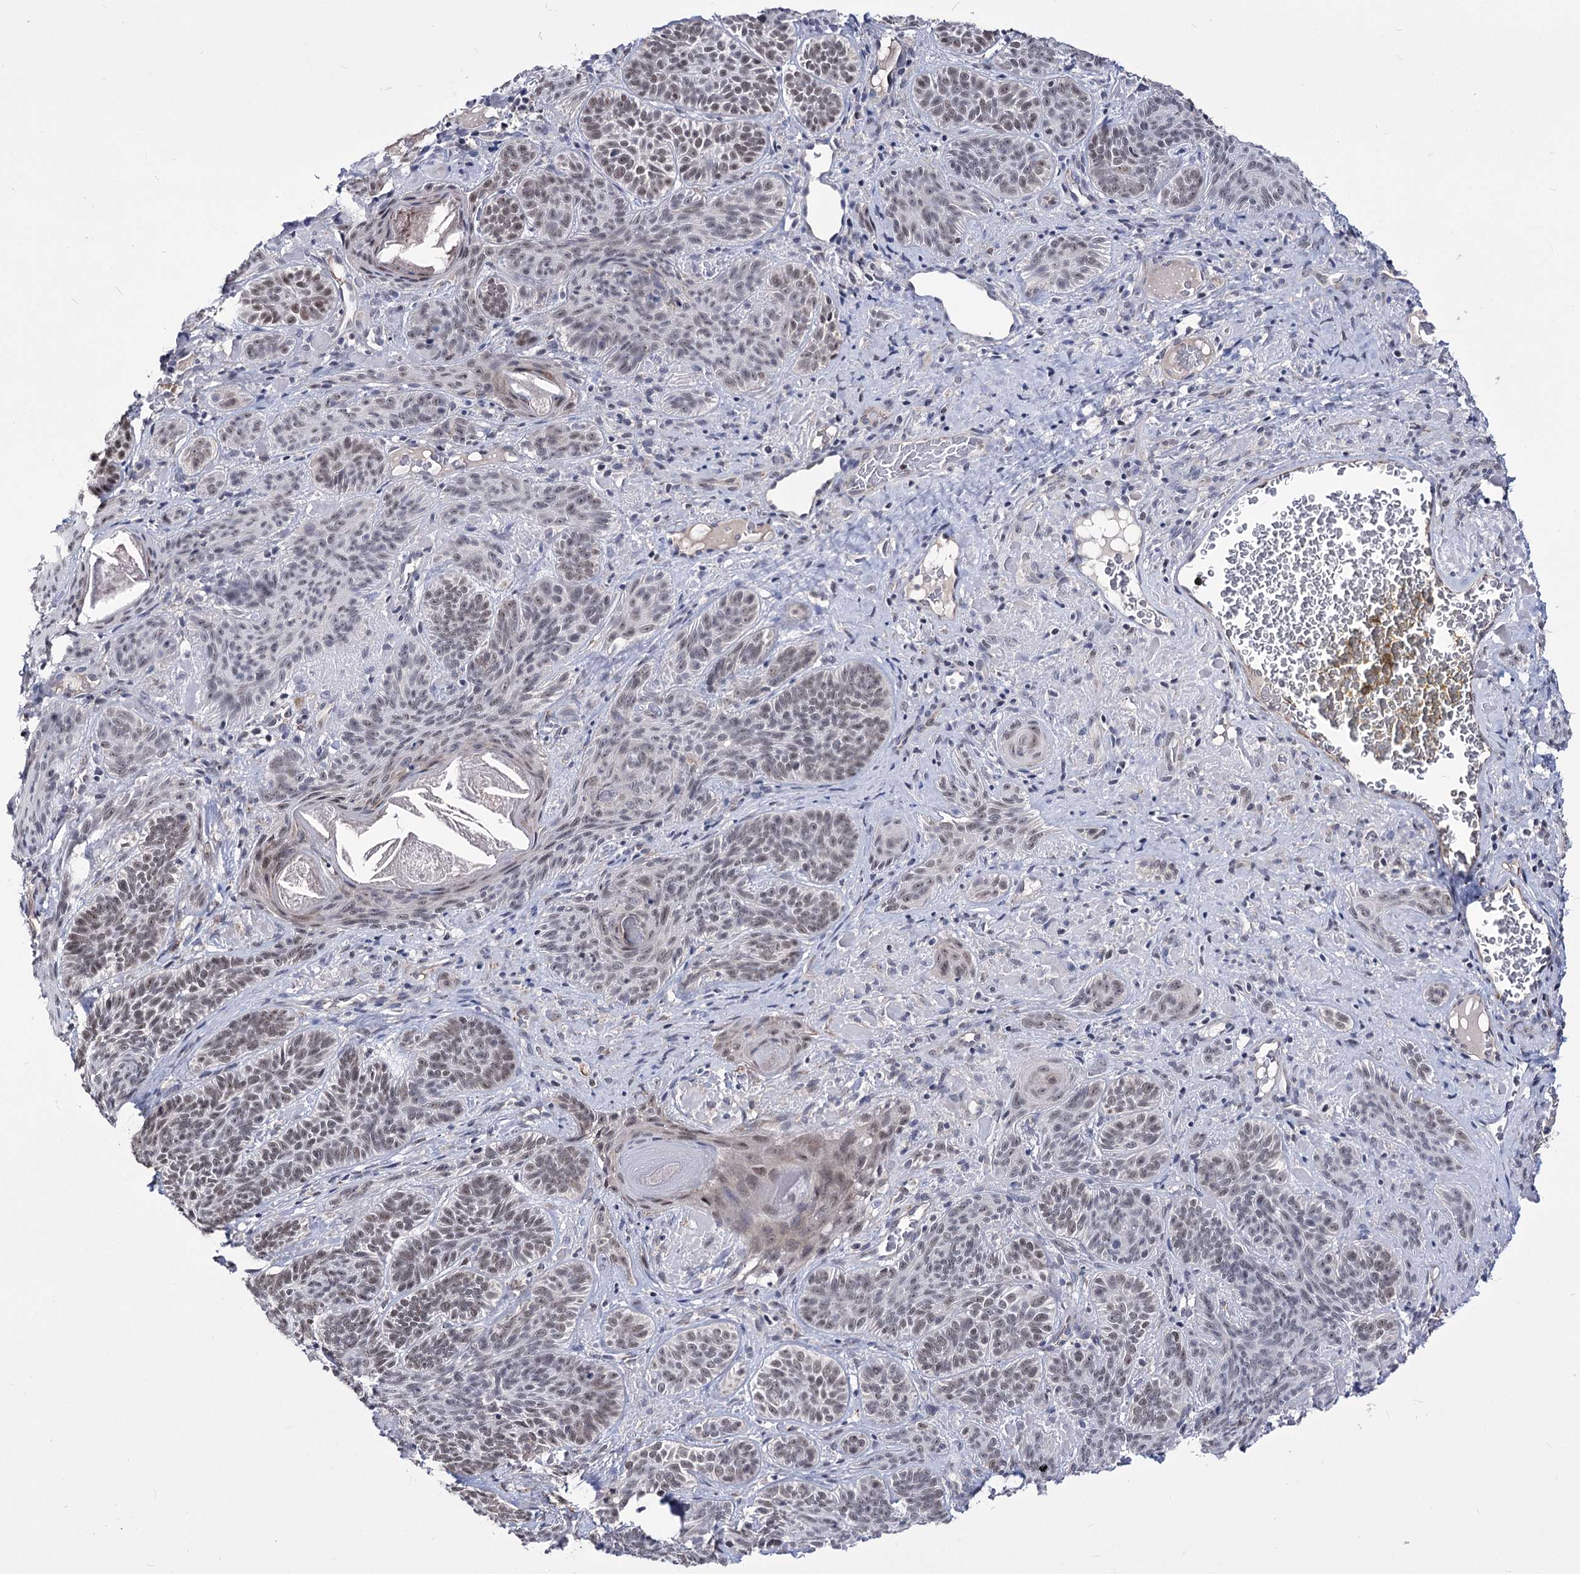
{"staining": {"intensity": "weak", "quantity": "<25%", "location": "nuclear"}, "tissue": "skin cancer", "cell_type": "Tumor cells", "image_type": "cancer", "snomed": [{"axis": "morphology", "description": "Basal cell carcinoma"}, {"axis": "topography", "description": "Skin"}], "caption": "High magnification brightfield microscopy of skin cancer (basal cell carcinoma) stained with DAB (3,3'-diaminobenzidine) (brown) and counterstained with hematoxylin (blue): tumor cells show no significant expression.", "gene": "PPRC1", "patient": {"sex": "male", "age": 85}}